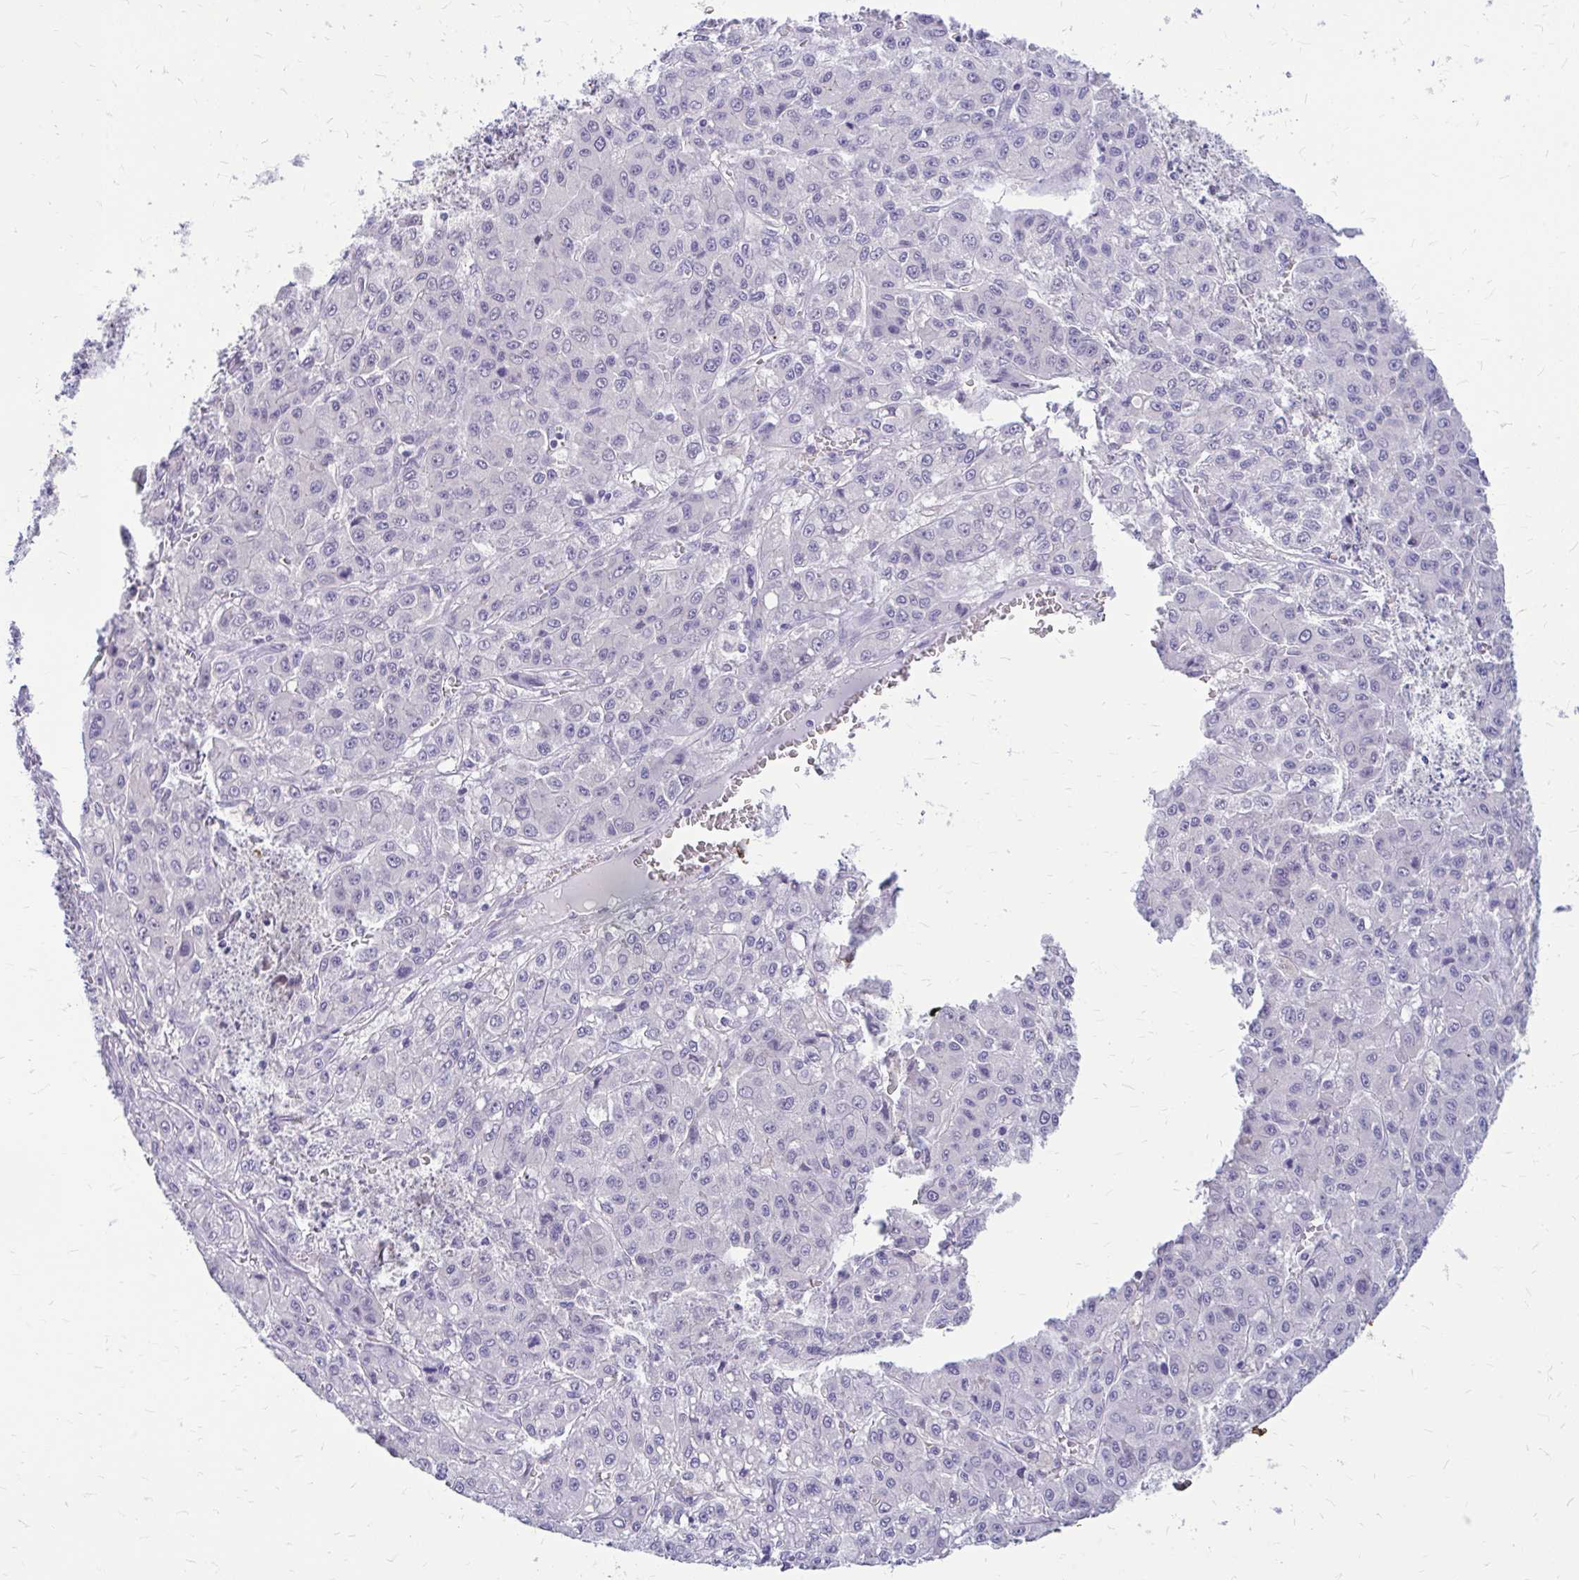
{"staining": {"intensity": "negative", "quantity": "none", "location": "none"}, "tissue": "liver cancer", "cell_type": "Tumor cells", "image_type": "cancer", "snomed": [{"axis": "morphology", "description": "Carcinoma, Hepatocellular, NOS"}, {"axis": "topography", "description": "Liver"}], "caption": "DAB immunohistochemical staining of liver cancer exhibits no significant positivity in tumor cells.", "gene": "MAP1LC3A", "patient": {"sex": "male", "age": 70}}